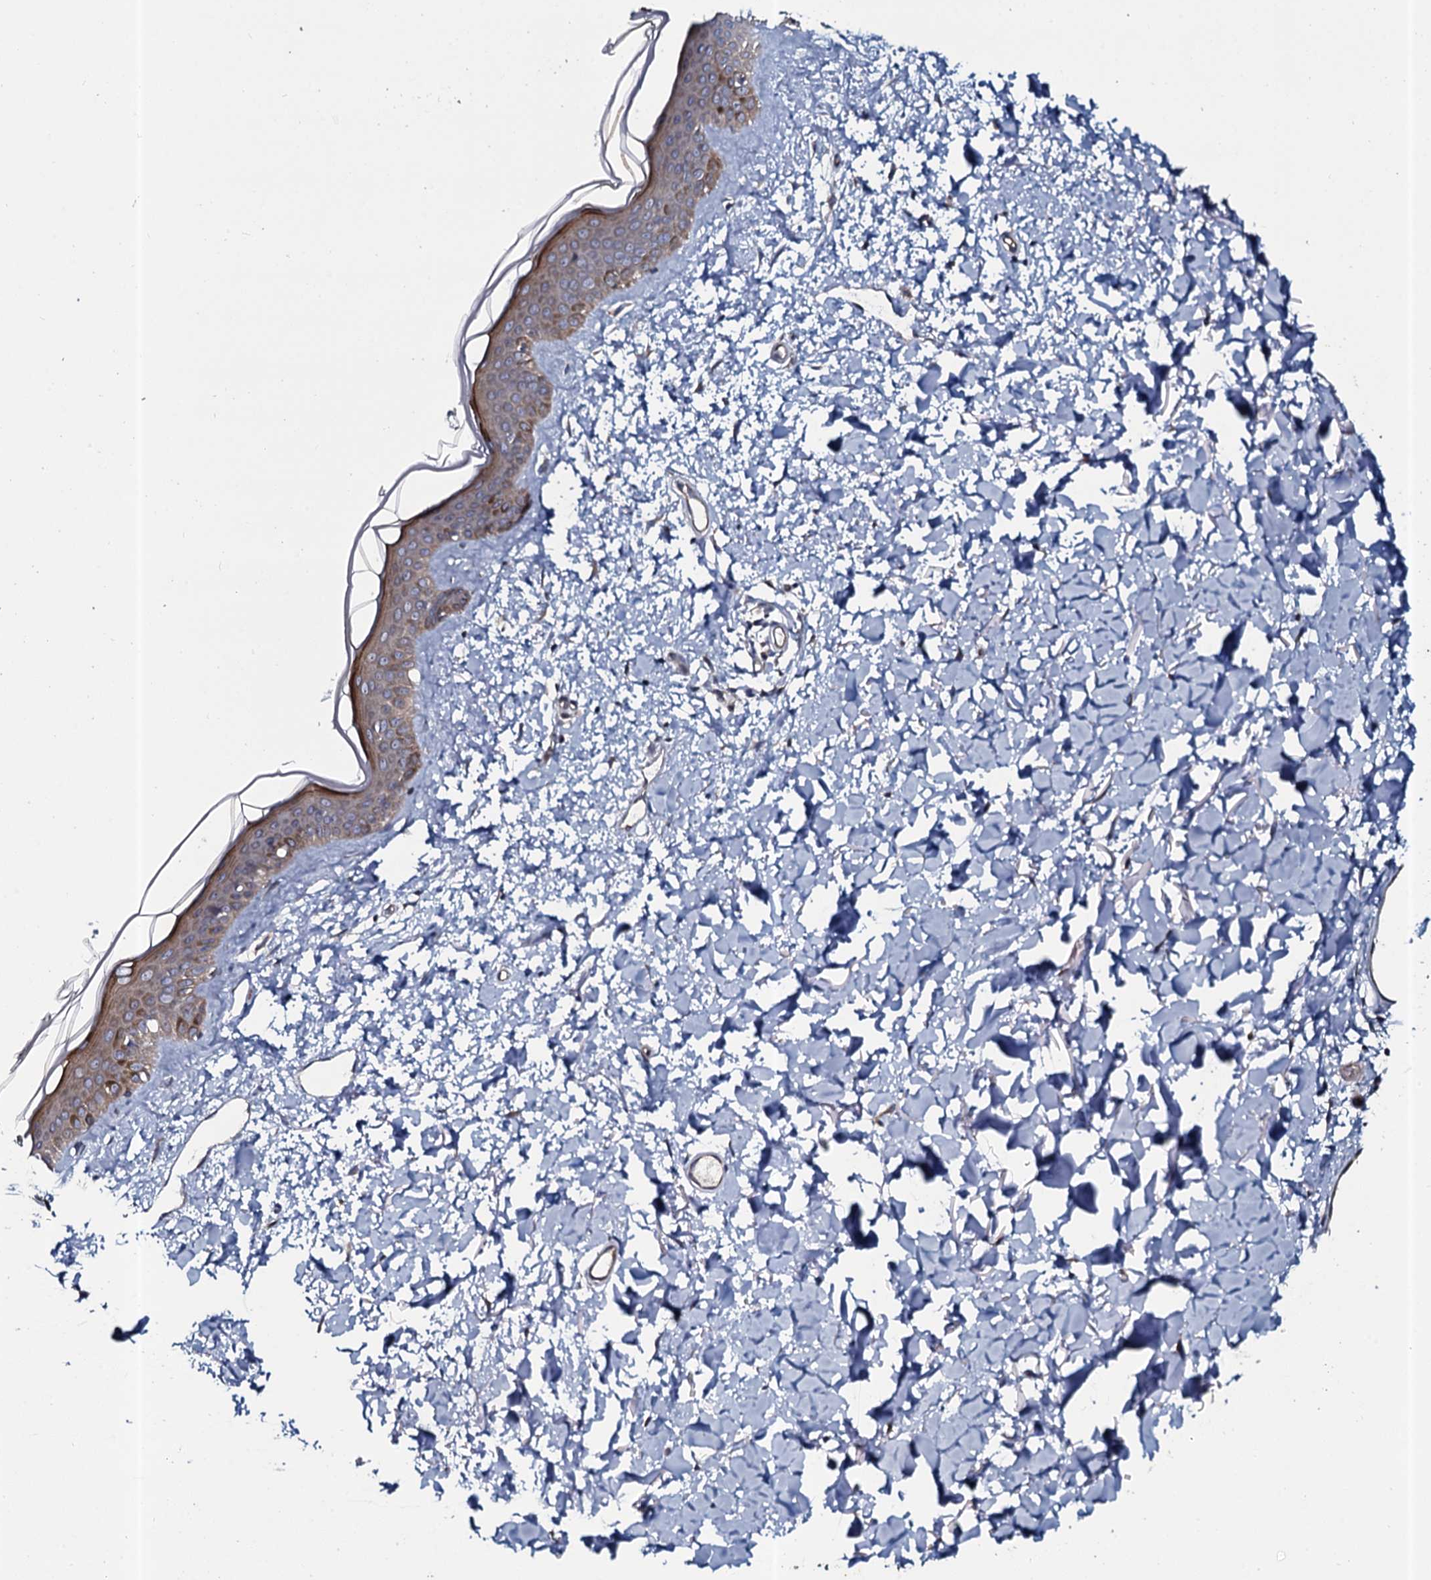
{"staining": {"intensity": "negative", "quantity": "none", "location": "none"}, "tissue": "skin", "cell_type": "Fibroblasts", "image_type": "normal", "snomed": [{"axis": "morphology", "description": "Normal tissue, NOS"}, {"axis": "topography", "description": "Skin"}], "caption": "Immunohistochemistry of normal human skin displays no staining in fibroblasts. The staining is performed using DAB (3,3'-diaminobenzidine) brown chromogen with nuclei counter-stained in using hematoxylin.", "gene": "TMEM151A", "patient": {"sex": "female", "age": 58}}